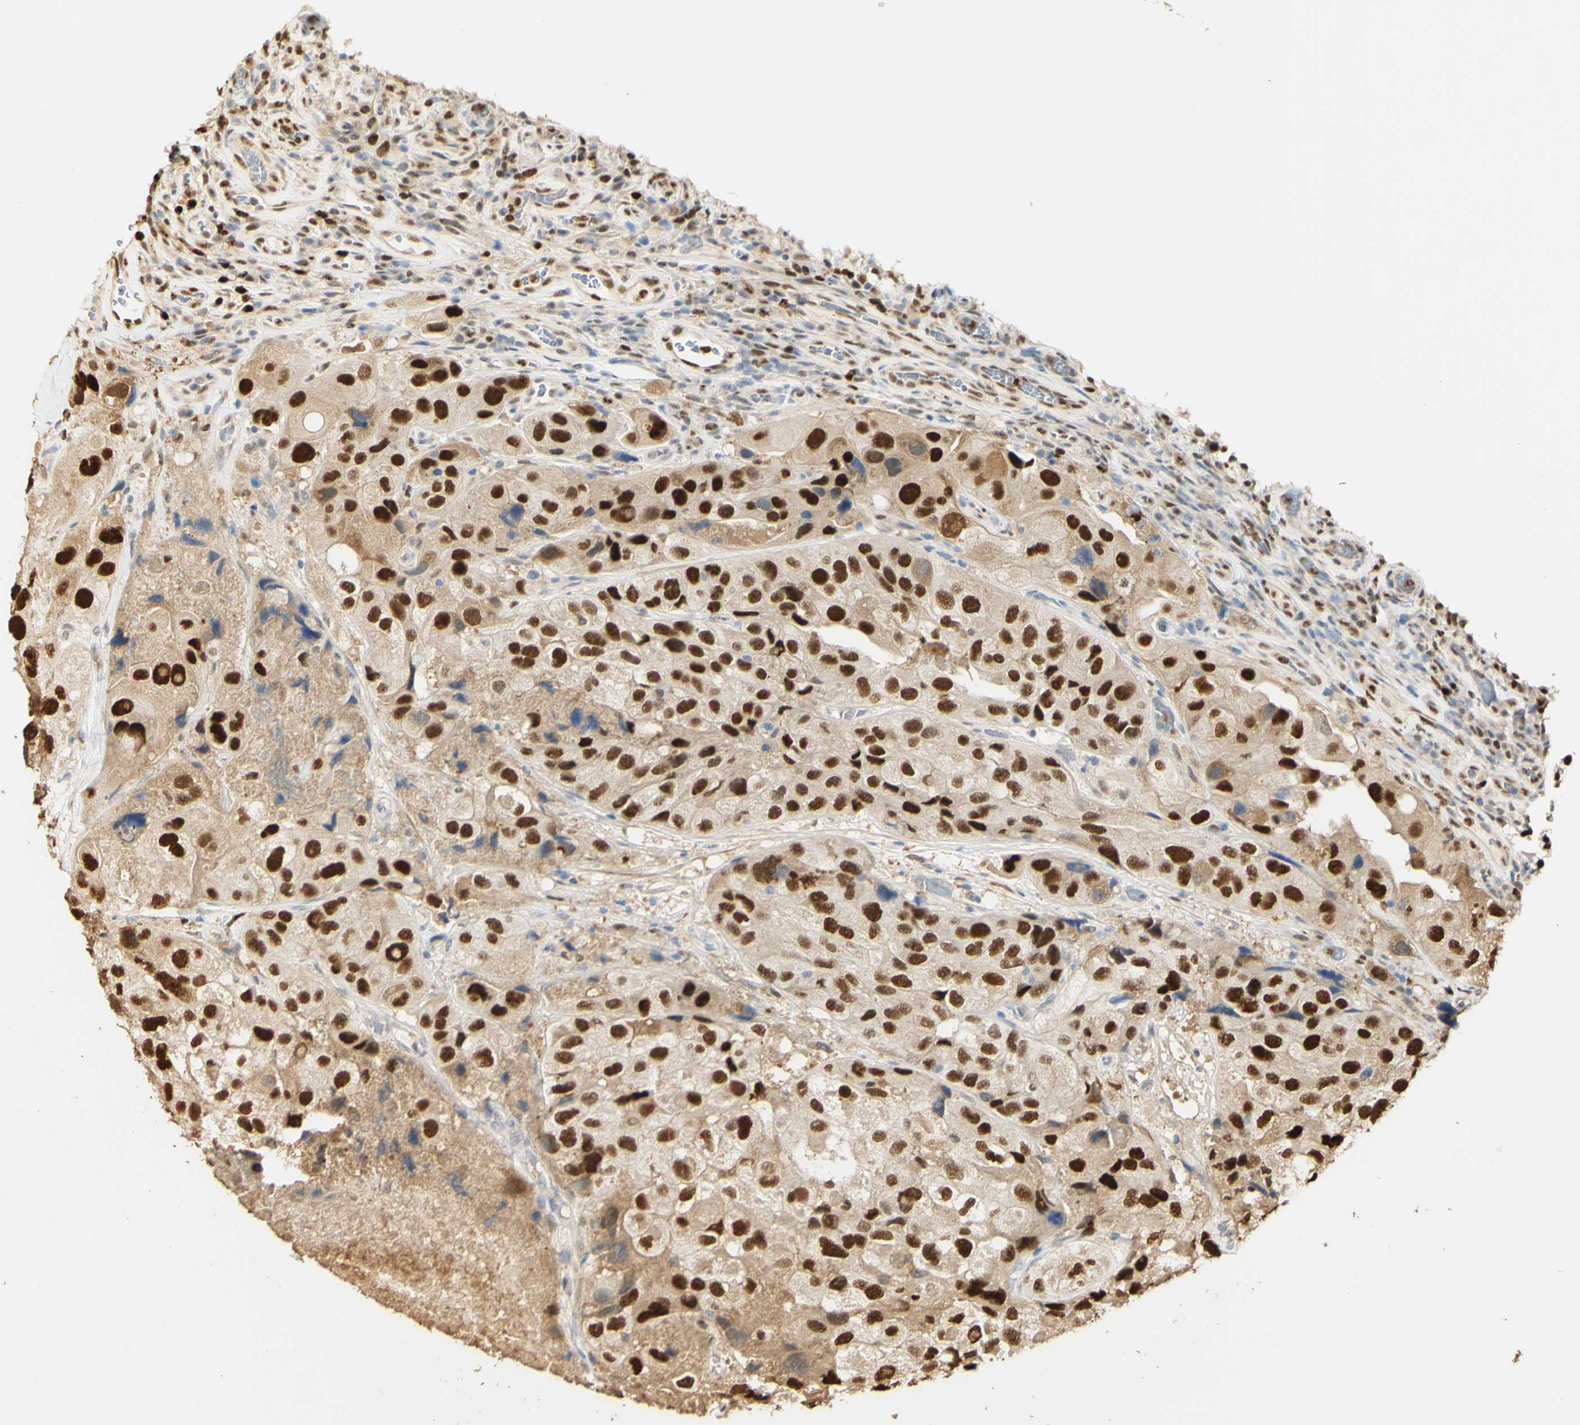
{"staining": {"intensity": "strong", "quantity": ">75%", "location": "cytoplasmic/membranous,nuclear"}, "tissue": "urothelial cancer", "cell_type": "Tumor cells", "image_type": "cancer", "snomed": [{"axis": "morphology", "description": "Urothelial carcinoma, High grade"}, {"axis": "topography", "description": "Urinary bladder"}], "caption": "Tumor cells reveal high levels of strong cytoplasmic/membranous and nuclear expression in about >75% of cells in human urothelial carcinoma (high-grade). The staining was performed using DAB (3,3'-diaminobenzidine), with brown indicating positive protein expression. Nuclei are stained blue with hematoxylin.", "gene": "MAP3K4", "patient": {"sex": "female", "age": 64}}